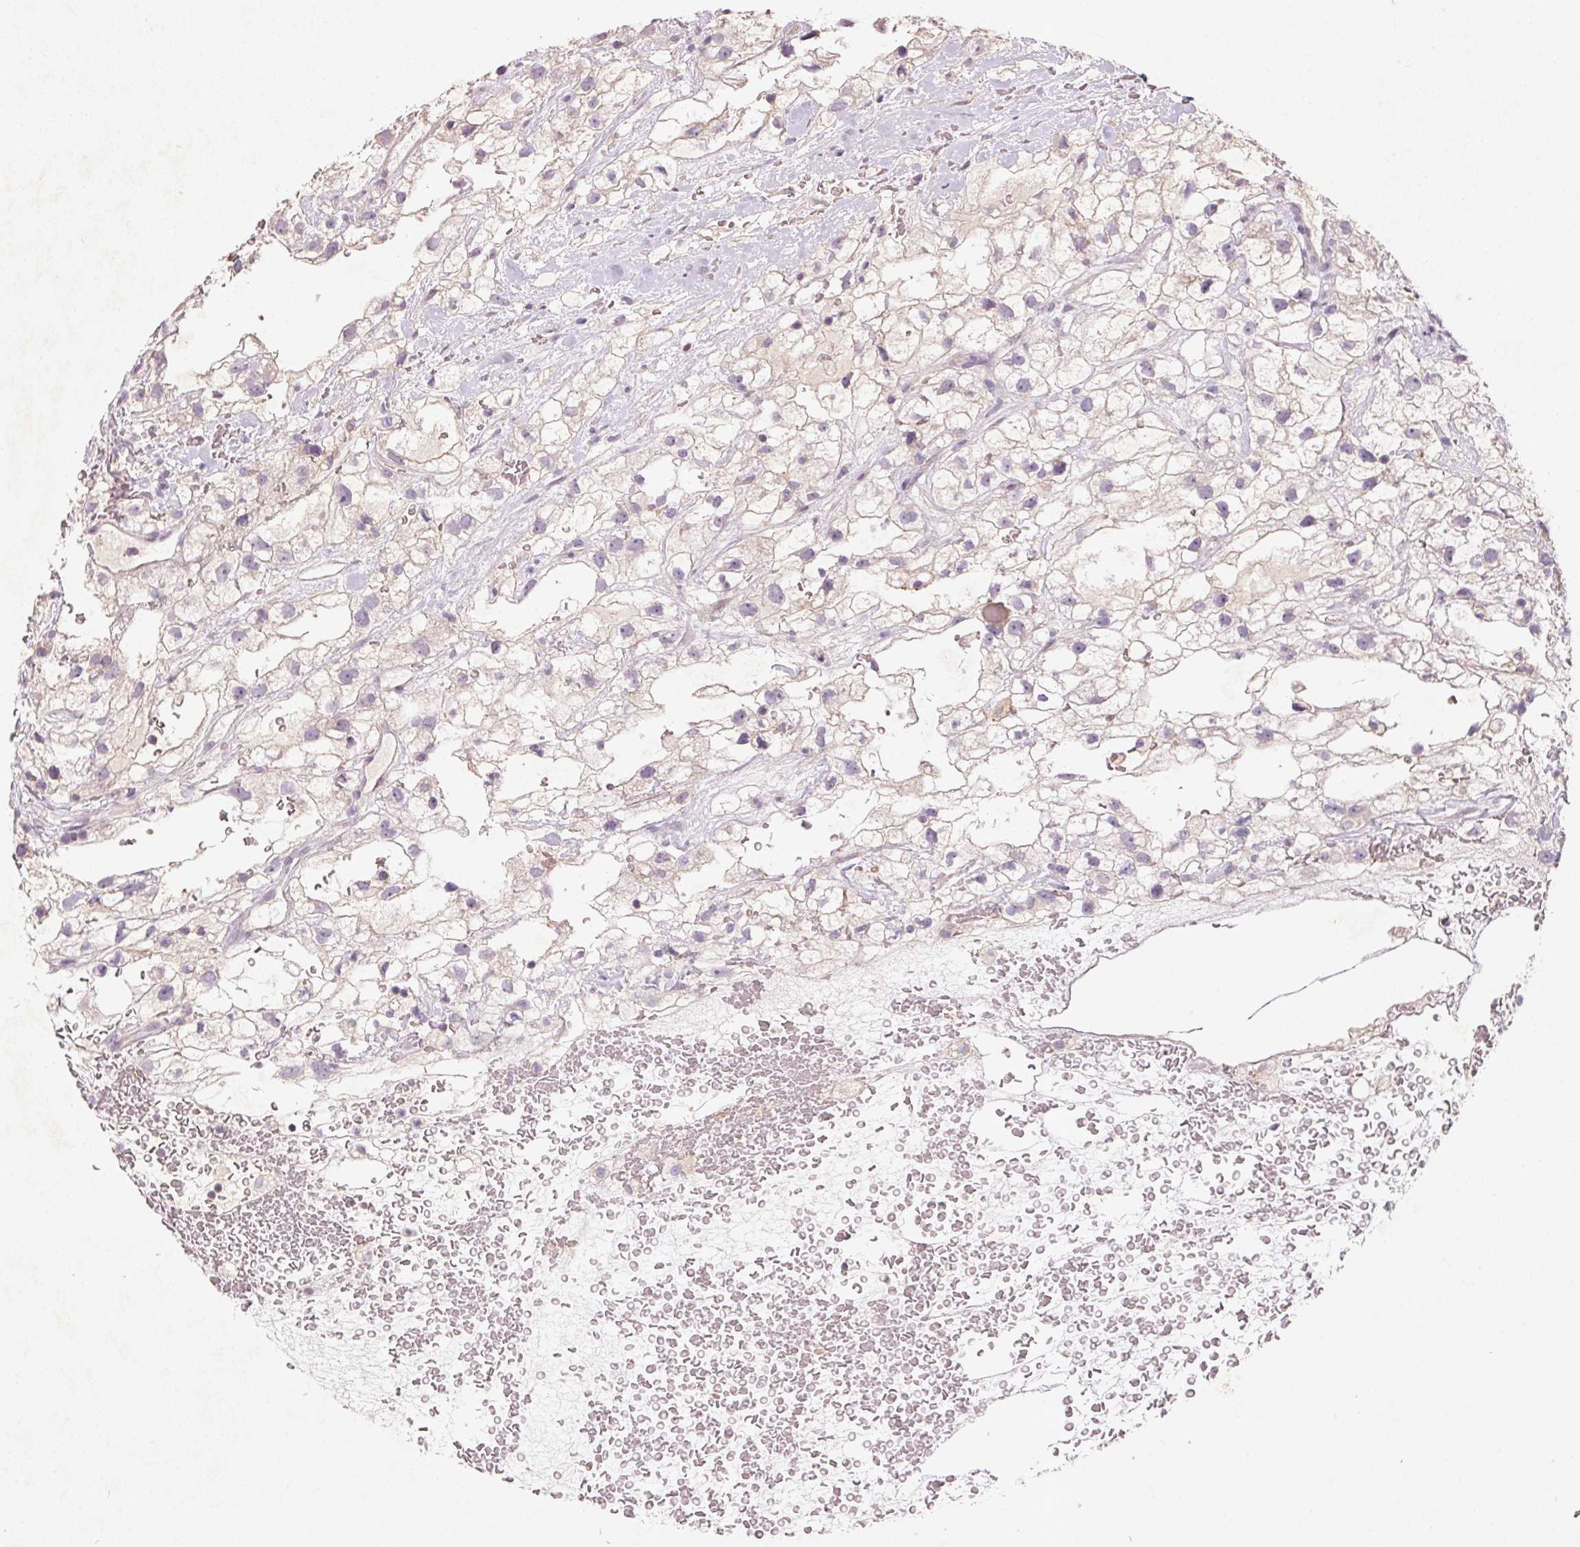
{"staining": {"intensity": "negative", "quantity": "none", "location": "none"}, "tissue": "renal cancer", "cell_type": "Tumor cells", "image_type": "cancer", "snomed": [{"axis": "morphology", "description": "Adenocarcinoma, NOS"}, {"axis": "topography", "description": "Kidney"}], "caption": "High power microscopy micrograph of an immunohistochemistry (IHC) micrograph of renal cancer (adenocarcinoma), revealing no significant expression in tumor cells.", "gene": "KCNK15", "patient": {"sex": "male", "age": 59}}